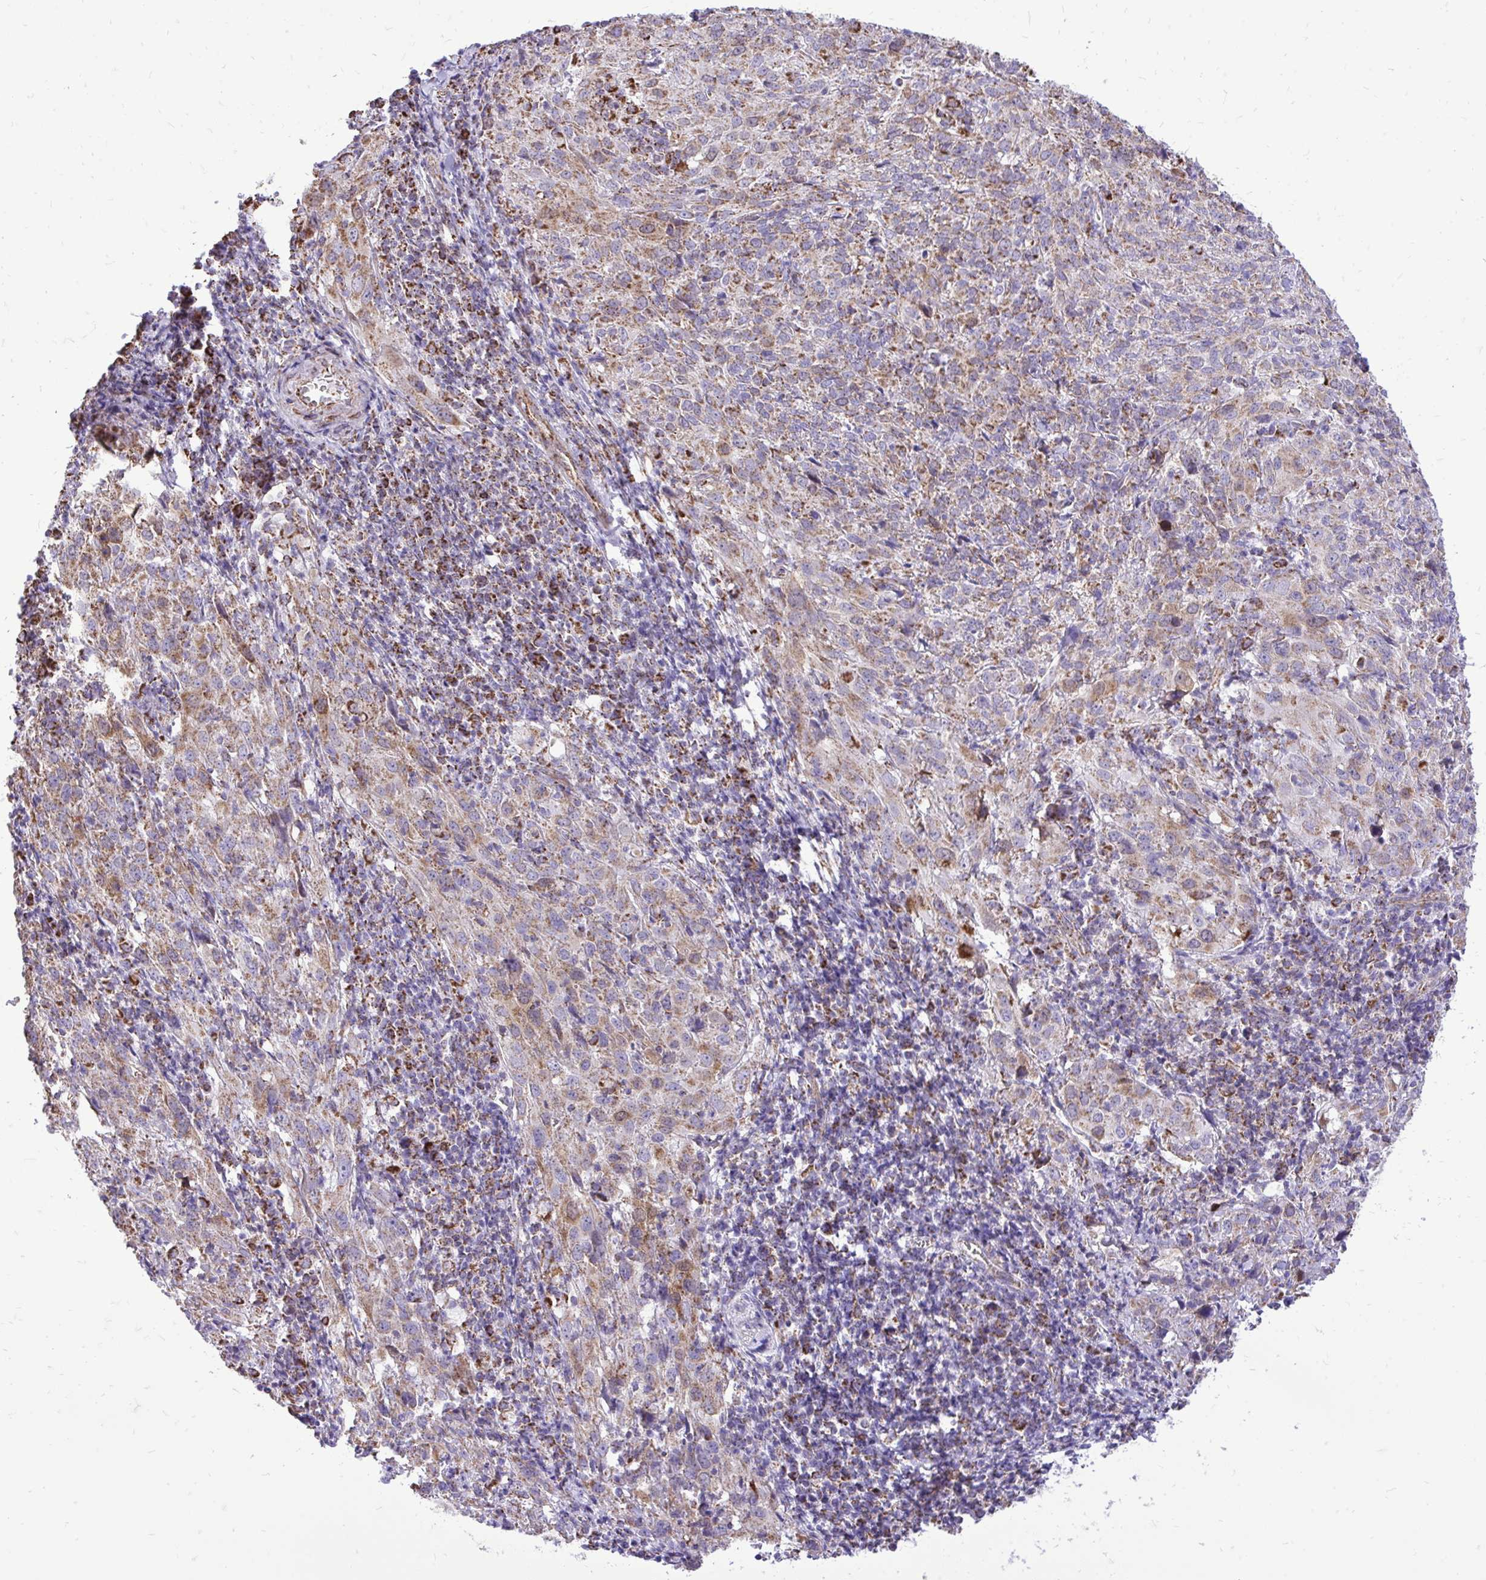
{"staining": {"intensity": "moderate", "quantity": ">75%", "location": "cytoplasmic/membranous"}, "tissue": "cervical cancer", "cell_type": "Tumor cells", "image_type": "cancer", "snomed": [{"axis": "morphology", "description": "Squamous cell carcinoma, NOS"}, {"axis": "topography", "description": "Cervix"}], "caption": "Protein staining exhibits moderate cytoplasmic/membranous positivity in about >75% of tumor cells in cervical squamous cell carcinoma.", "gene": "UBE2C", "patient": {"sex": "female", "age": 51}}